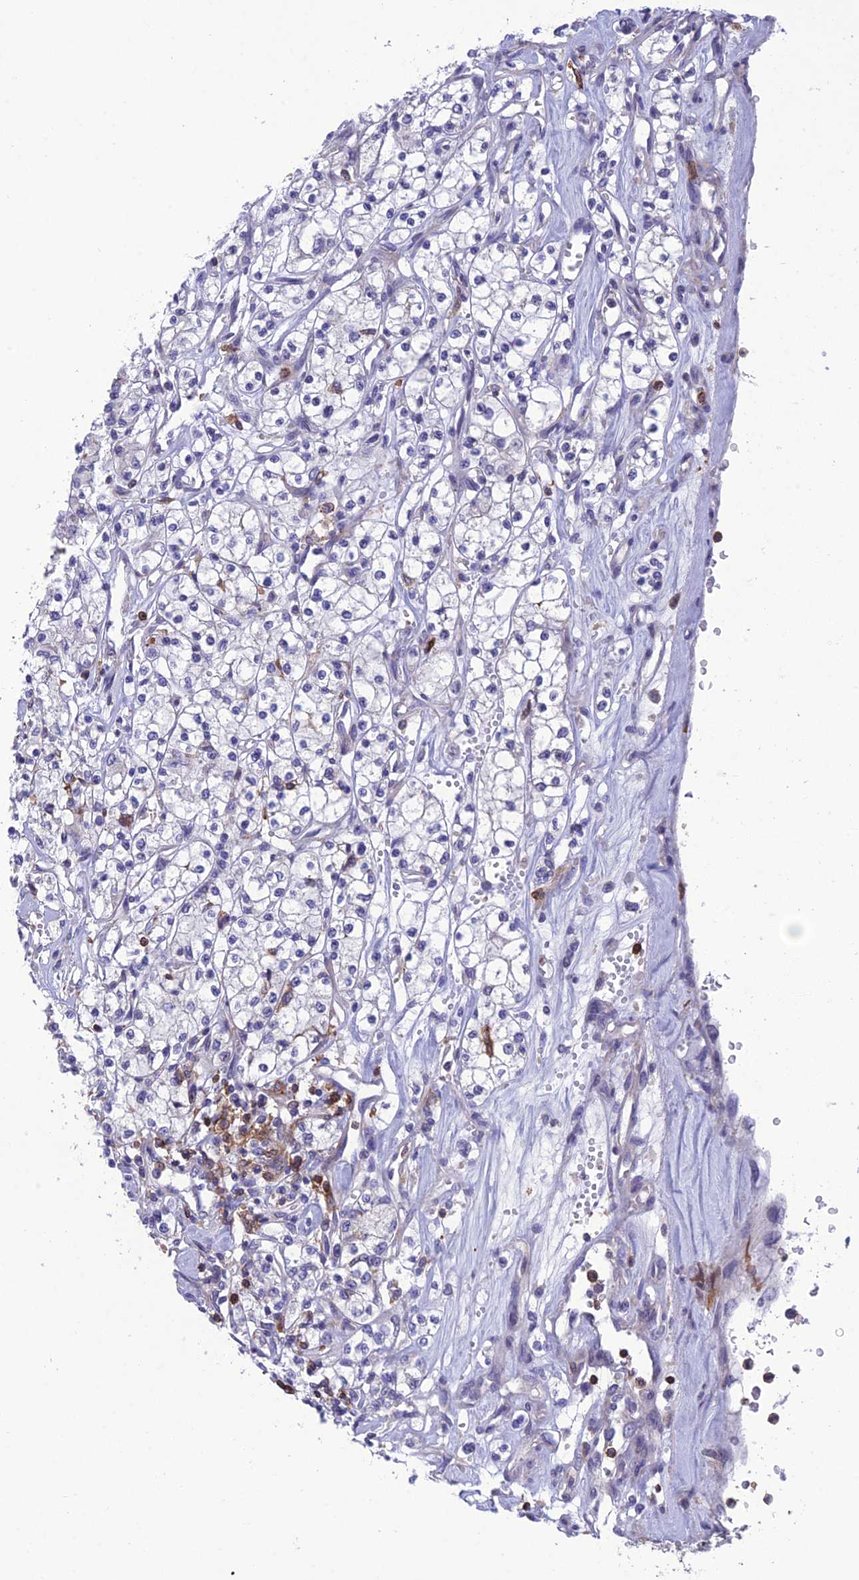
{"staining": {"intensity": "negative", "quantity": "none", "location": "none"}, "tissue": "renal cancer", "cell_type": "Tumor cells", "image_type": "cancer", "snomed": [{"axis": "morphology", "description": "Adenocarcinoma, NOS"}, {"axis": "topography", "description": "Kidney"}], "caption": "Immunohistochemistry of renal cancer exhibits no staining in tumor cells.", "gene": "FAM76A", "patient": {"sex": "female", "age": 59}}